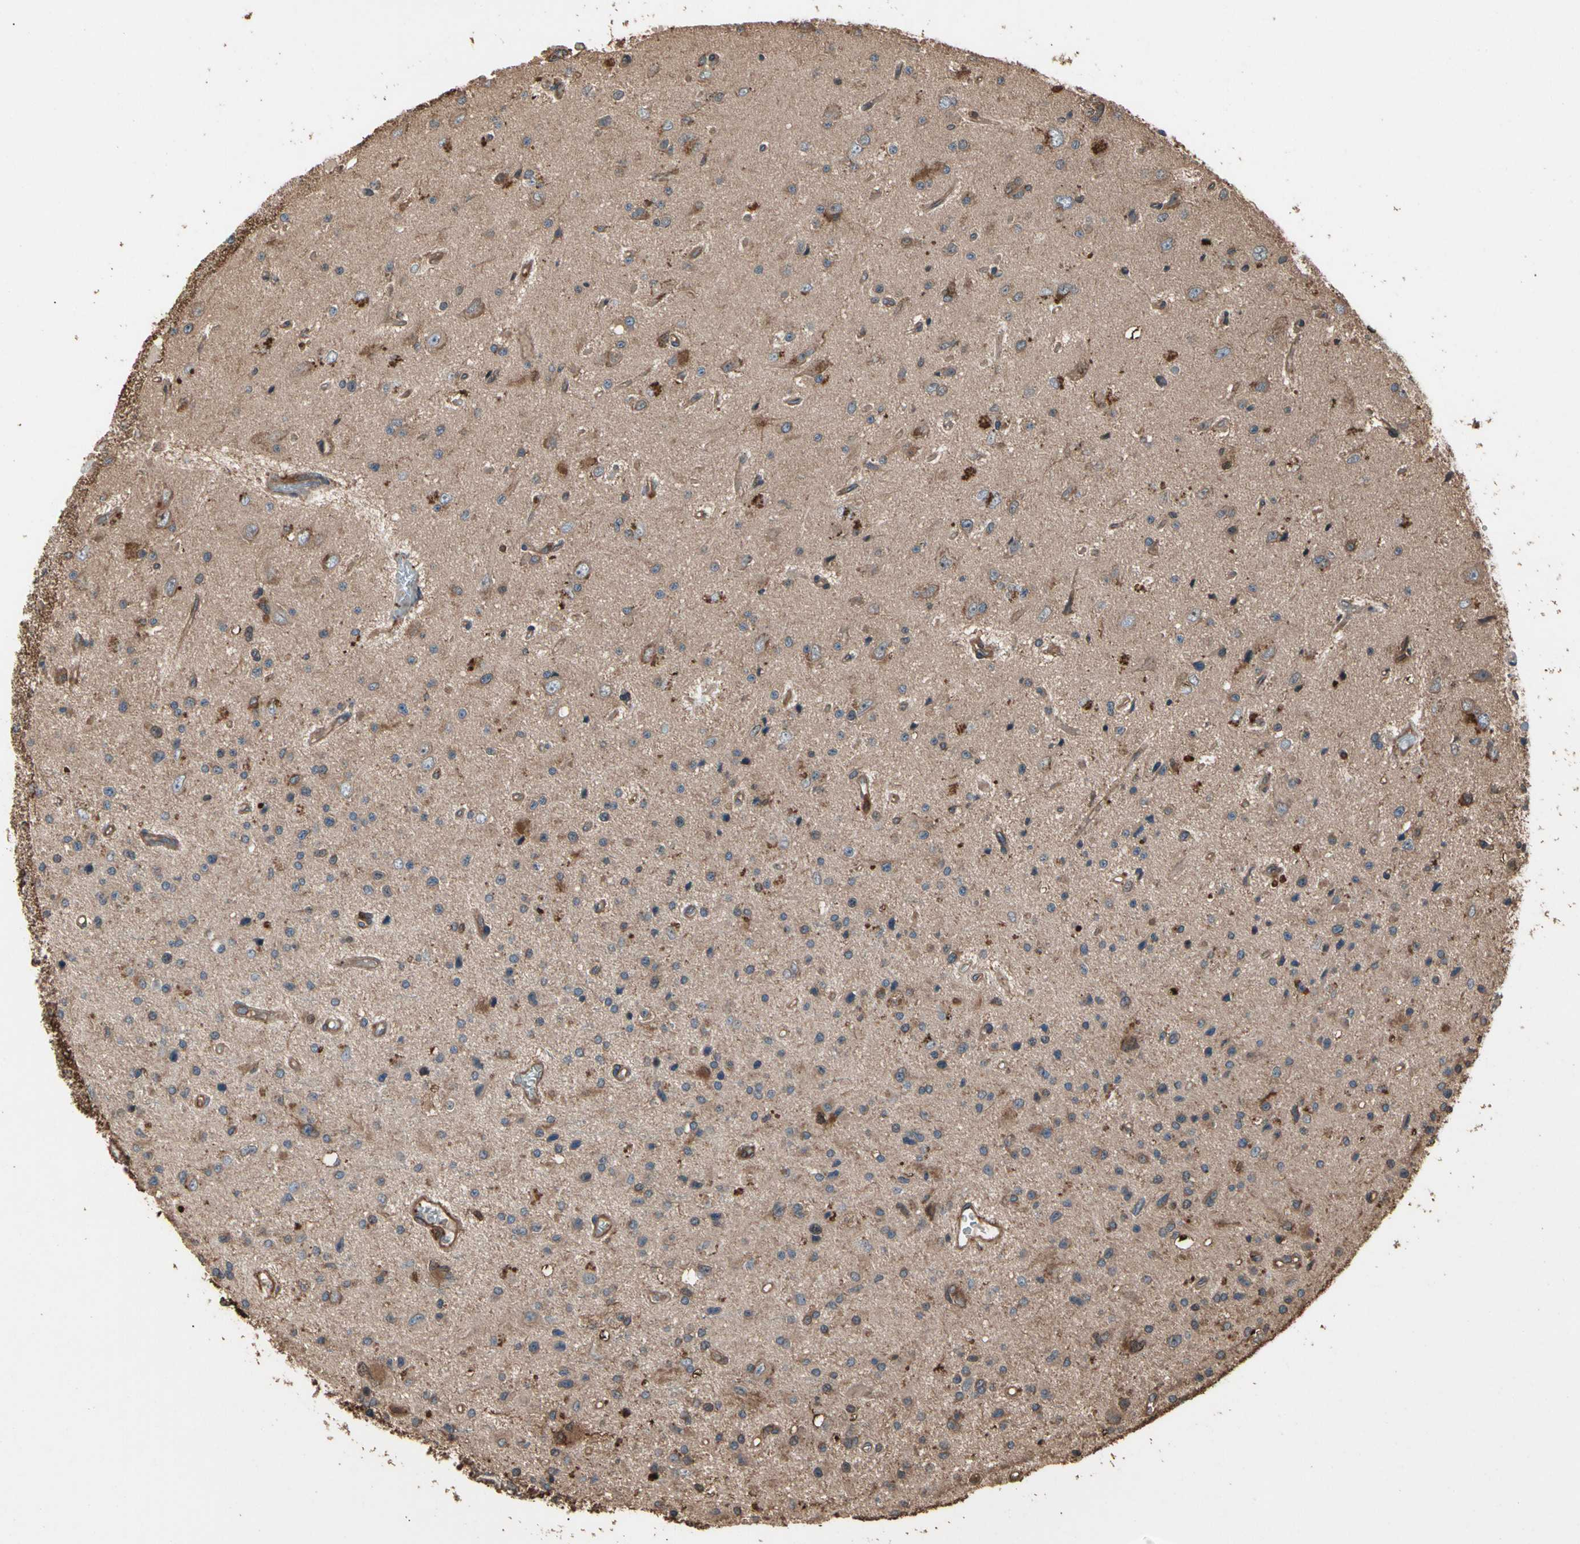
{"staining": {"intensity": "moderate", "quantity": ">75%", "location": "cytoplasmic/membranous"}, "tissue": "glioma", "cell_type": "Tumor cells", "image_type": "cancer", "snomed": [{"axis": "morphology", "description": "Glioma, malignant, Low grade"}, {"axis": "topography", "description": "Brain"}], "caption": "An image of human malignant low-grade glioma stained for a protein reveals moderate cytoplasmic/membranous brown staining in tumor cells. (Stains: DAB in brown, nuclei in blue, Microscopy: brightfield microscopy at high magnification).", "gene": "AGBL2", "patient": {"sex": "male", "age": 58}}